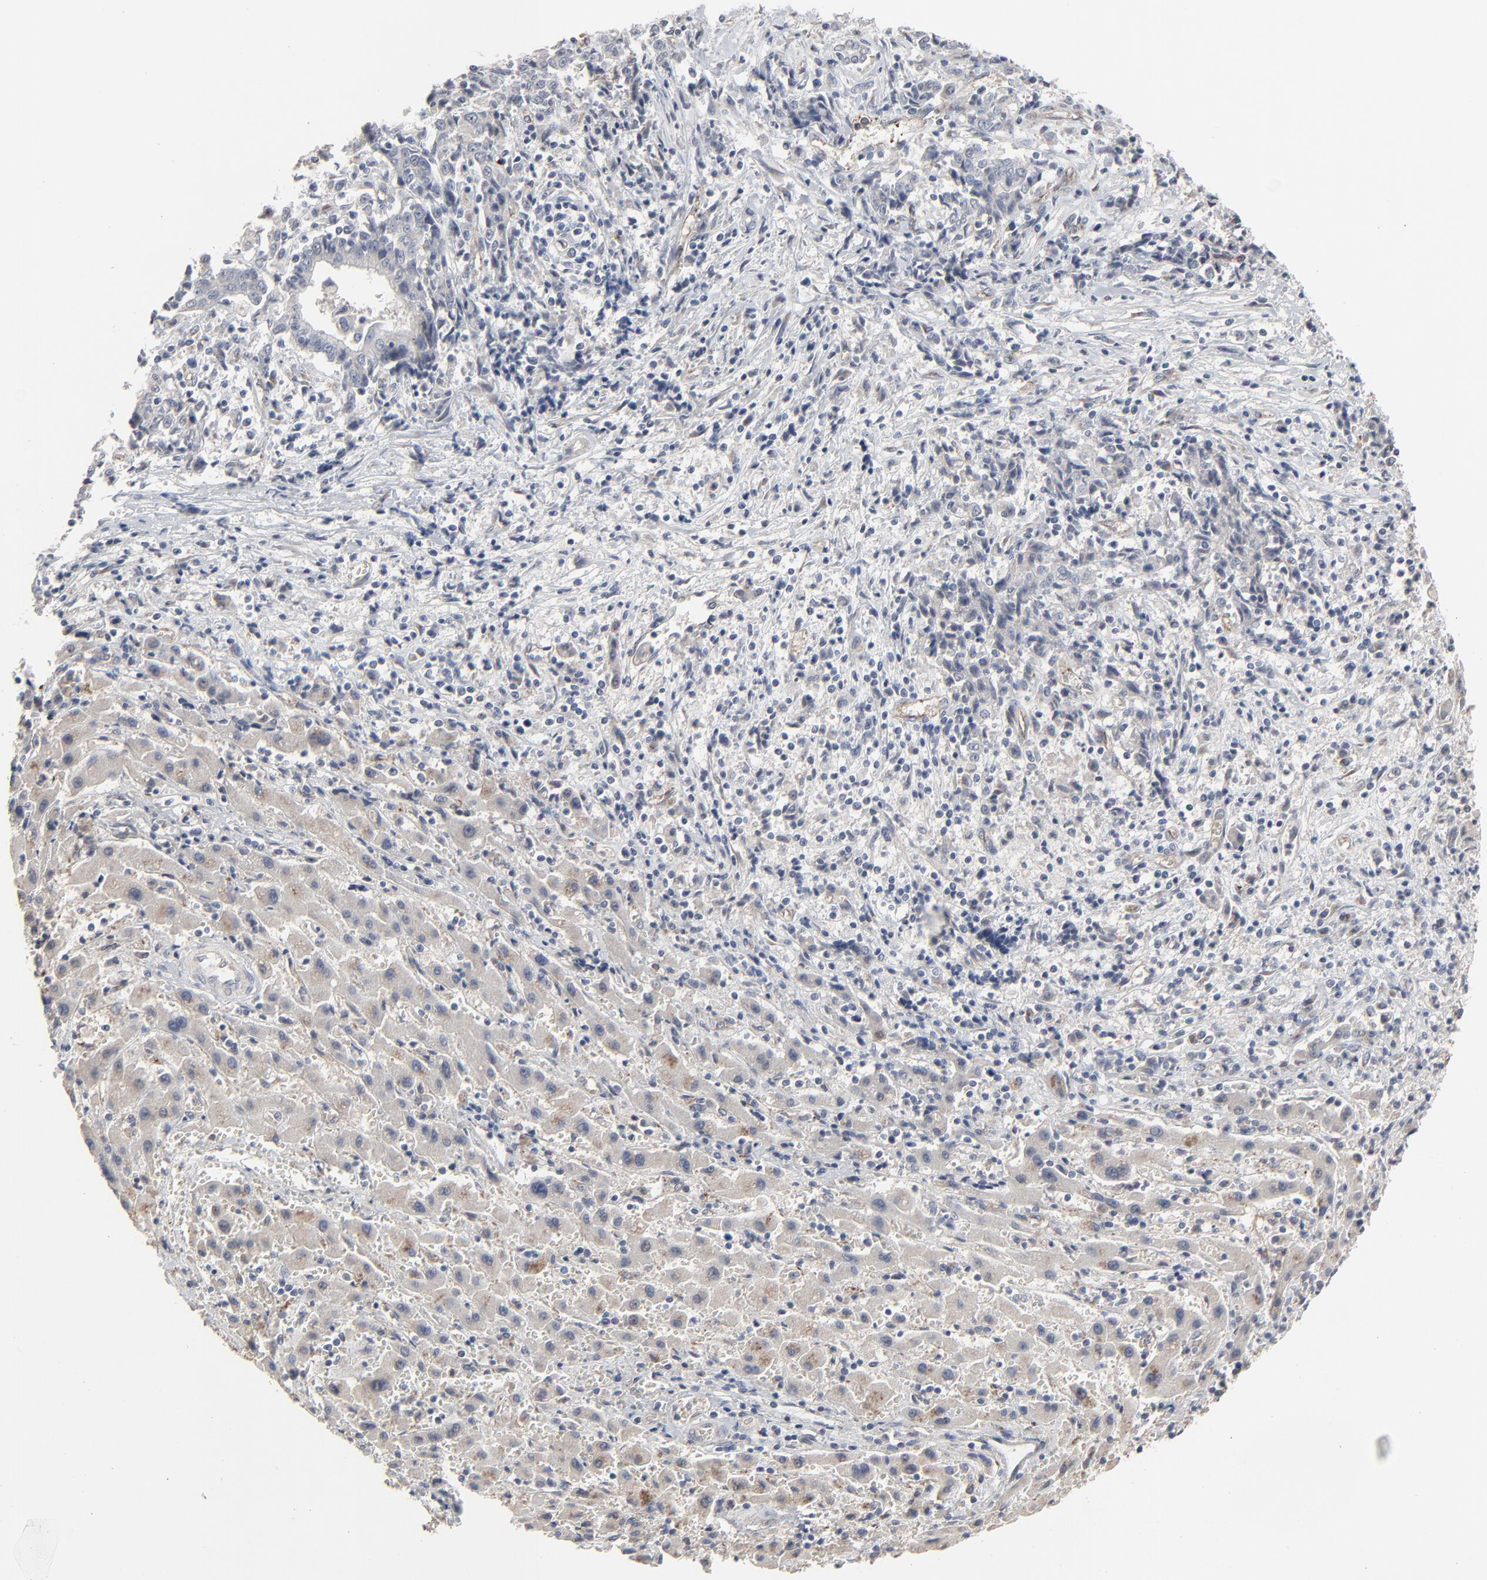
{"staining": {"intensity": "negative", "quantity": "none", "location": "none"}, "tissue": "liver cancer", "cell_type": "Tumor cells", "image_type": "cancer", "snomed": [{"axis": "morphology", "description": "Cholangiocarcinoma"}, {"axis": "topography", "description": "Liver"}], "caption": "Tumor cells are negative for brown protein staining in liver cancer (cholangiocarcinoma).", "gene": "JAM3", "patient": {"sex": "male", "age": 57}}